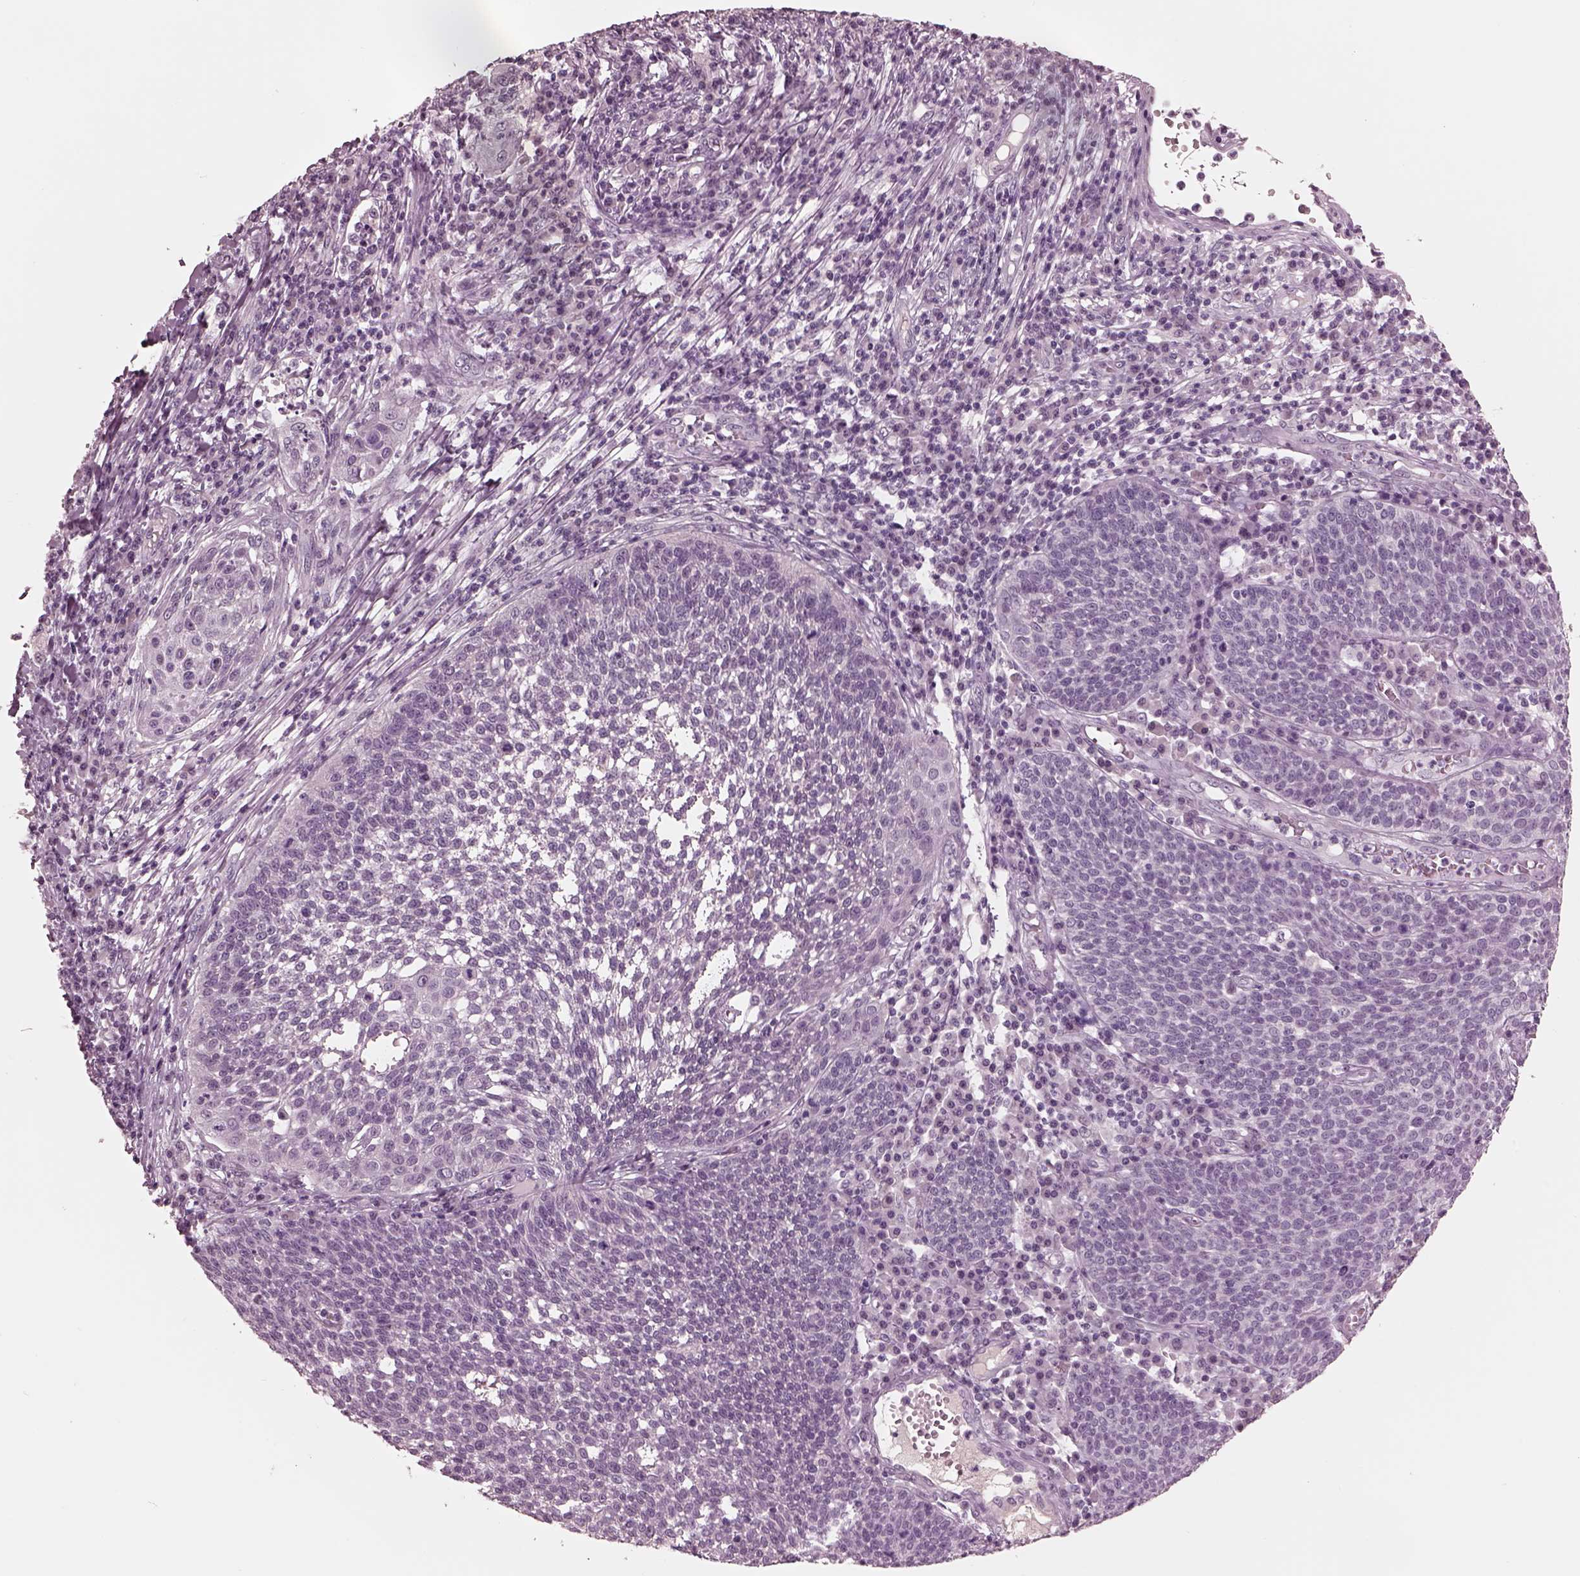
{"staining": {"intensity": "negative", "quantity": "none", "location": "none"}, "tissue": "cervical cancer", "cell_type": "Tumor cells", "image_type": "cancer", "snomed": [{"axis": "morphology", "description": "Squamous cell carcinoma, NOS"}, {"axis": "topography", "description": "Cervix"}], "caption": "This is an immunohistochemistry histopathology image of human squamous cell carcinoma (cervical). There is no staining in tumor cells.", "gene": "GARIN4", "patient": {"sex": "female", "age": 34}}